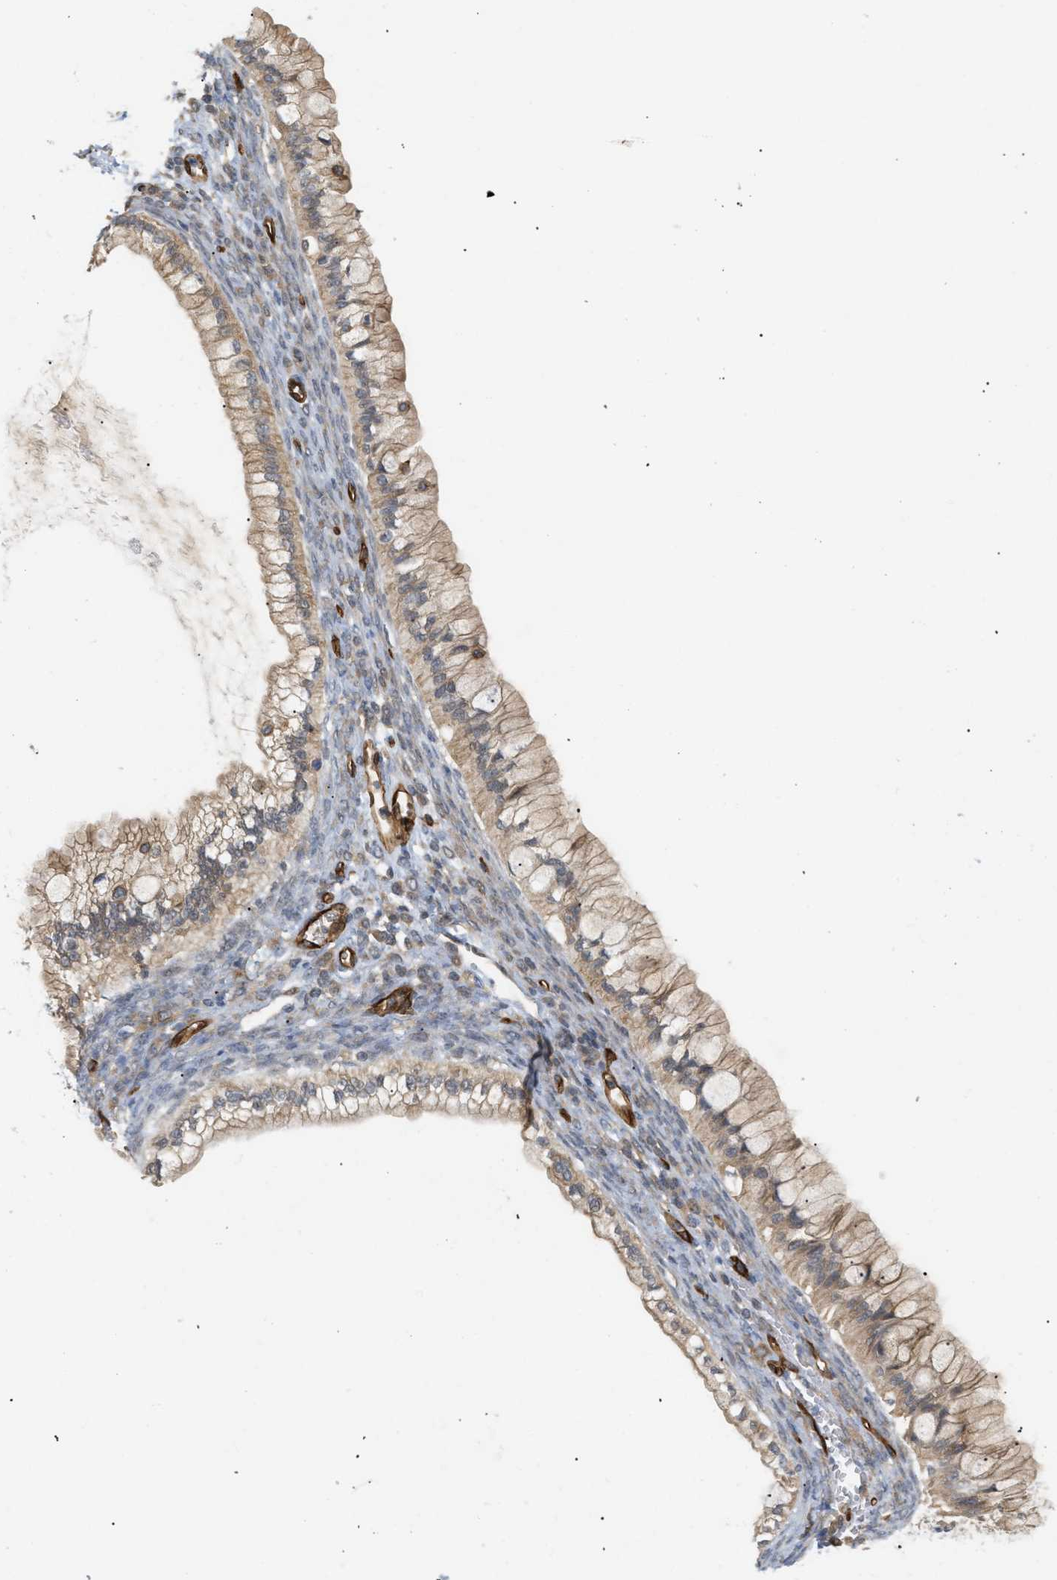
{"staining": {"intensity": "moderate", "quantity": ">75%", "location": "cytoplasmic/membranous"}, "tissue": "ovarian cancer", "cell_type": "Tumor cells", "image_type": "cancer", "snomed": [{"axis": "morphology", "description": "Cystadenocarcinoma, mucinous, NOS"}, {"axis": "topography", "description": "Ovary"}], "caption": "Immunohistochemistry (IHC) (DAB (3,3'-diaminobenzidine)) staining of ovarian mucinous cystadenocarcinoma demonstrates moderate cytoplasmic/membranous protein positivity in approximately >75% of tumor cells.", "gene": "PALMD", "patient": {"sex": "female", "age": 57}}